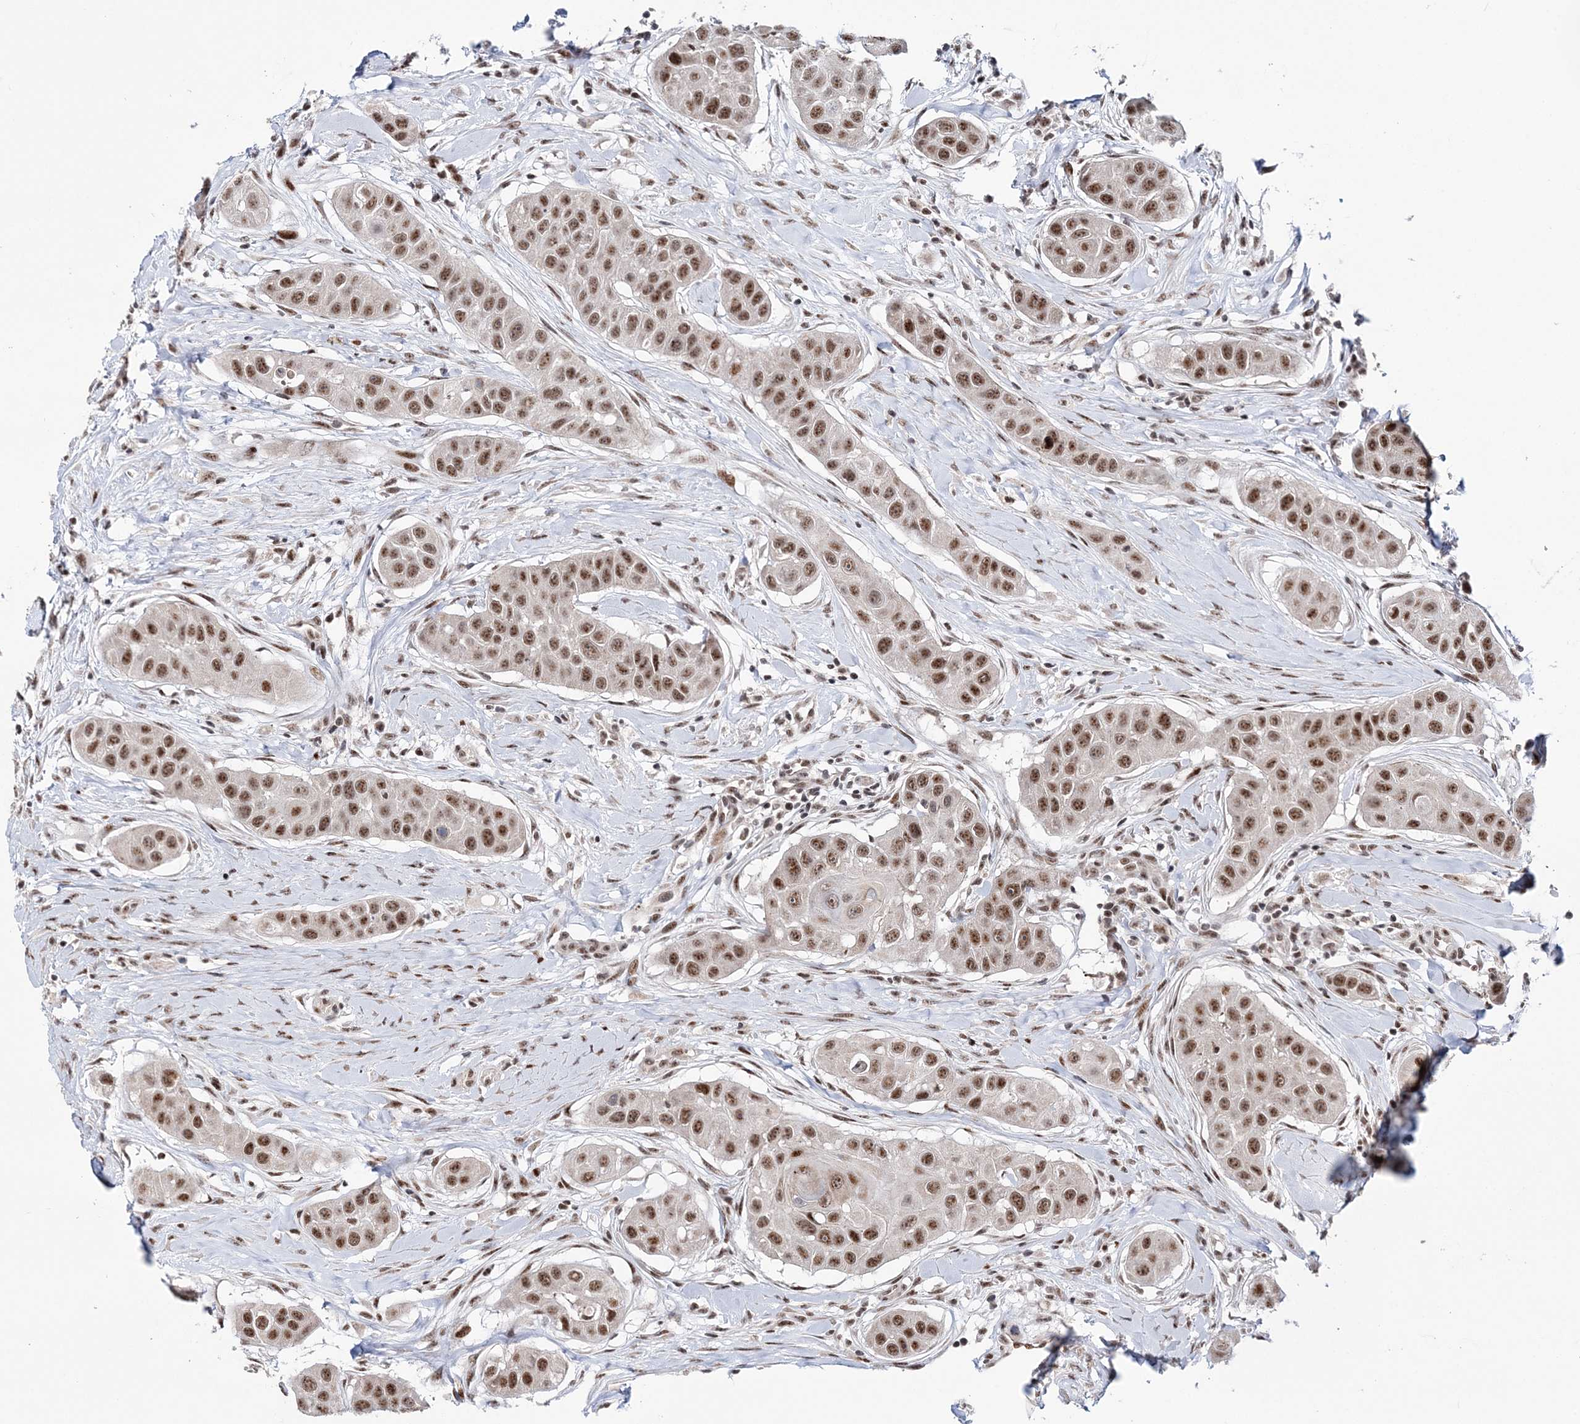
{"staining": {"intensity": "moderate", "quantity": ">75%", "location": "nuclear"}, "tissue": "head and neck cancer", "cell_type": "Tumor cells", "image_type": "cancer", "snomed": [{"axis": "morphology", "description": "Normal tissue, NOS"}, {"axis": "morphology", "description": "Squamous cell carcinoma, NOS"}, {"axis": "topography", "description": "Skeletal muscle"}, {"axis": "topography", "description": "Head-Neck"}], "caption": "Head and neck cancer was stained to show a protein in brown. There is medium levels of moderate nuclear expression in about >75% of tumor cells.", "gene": "TATDN2", "patient": {"sex": "male", "age": 51}}